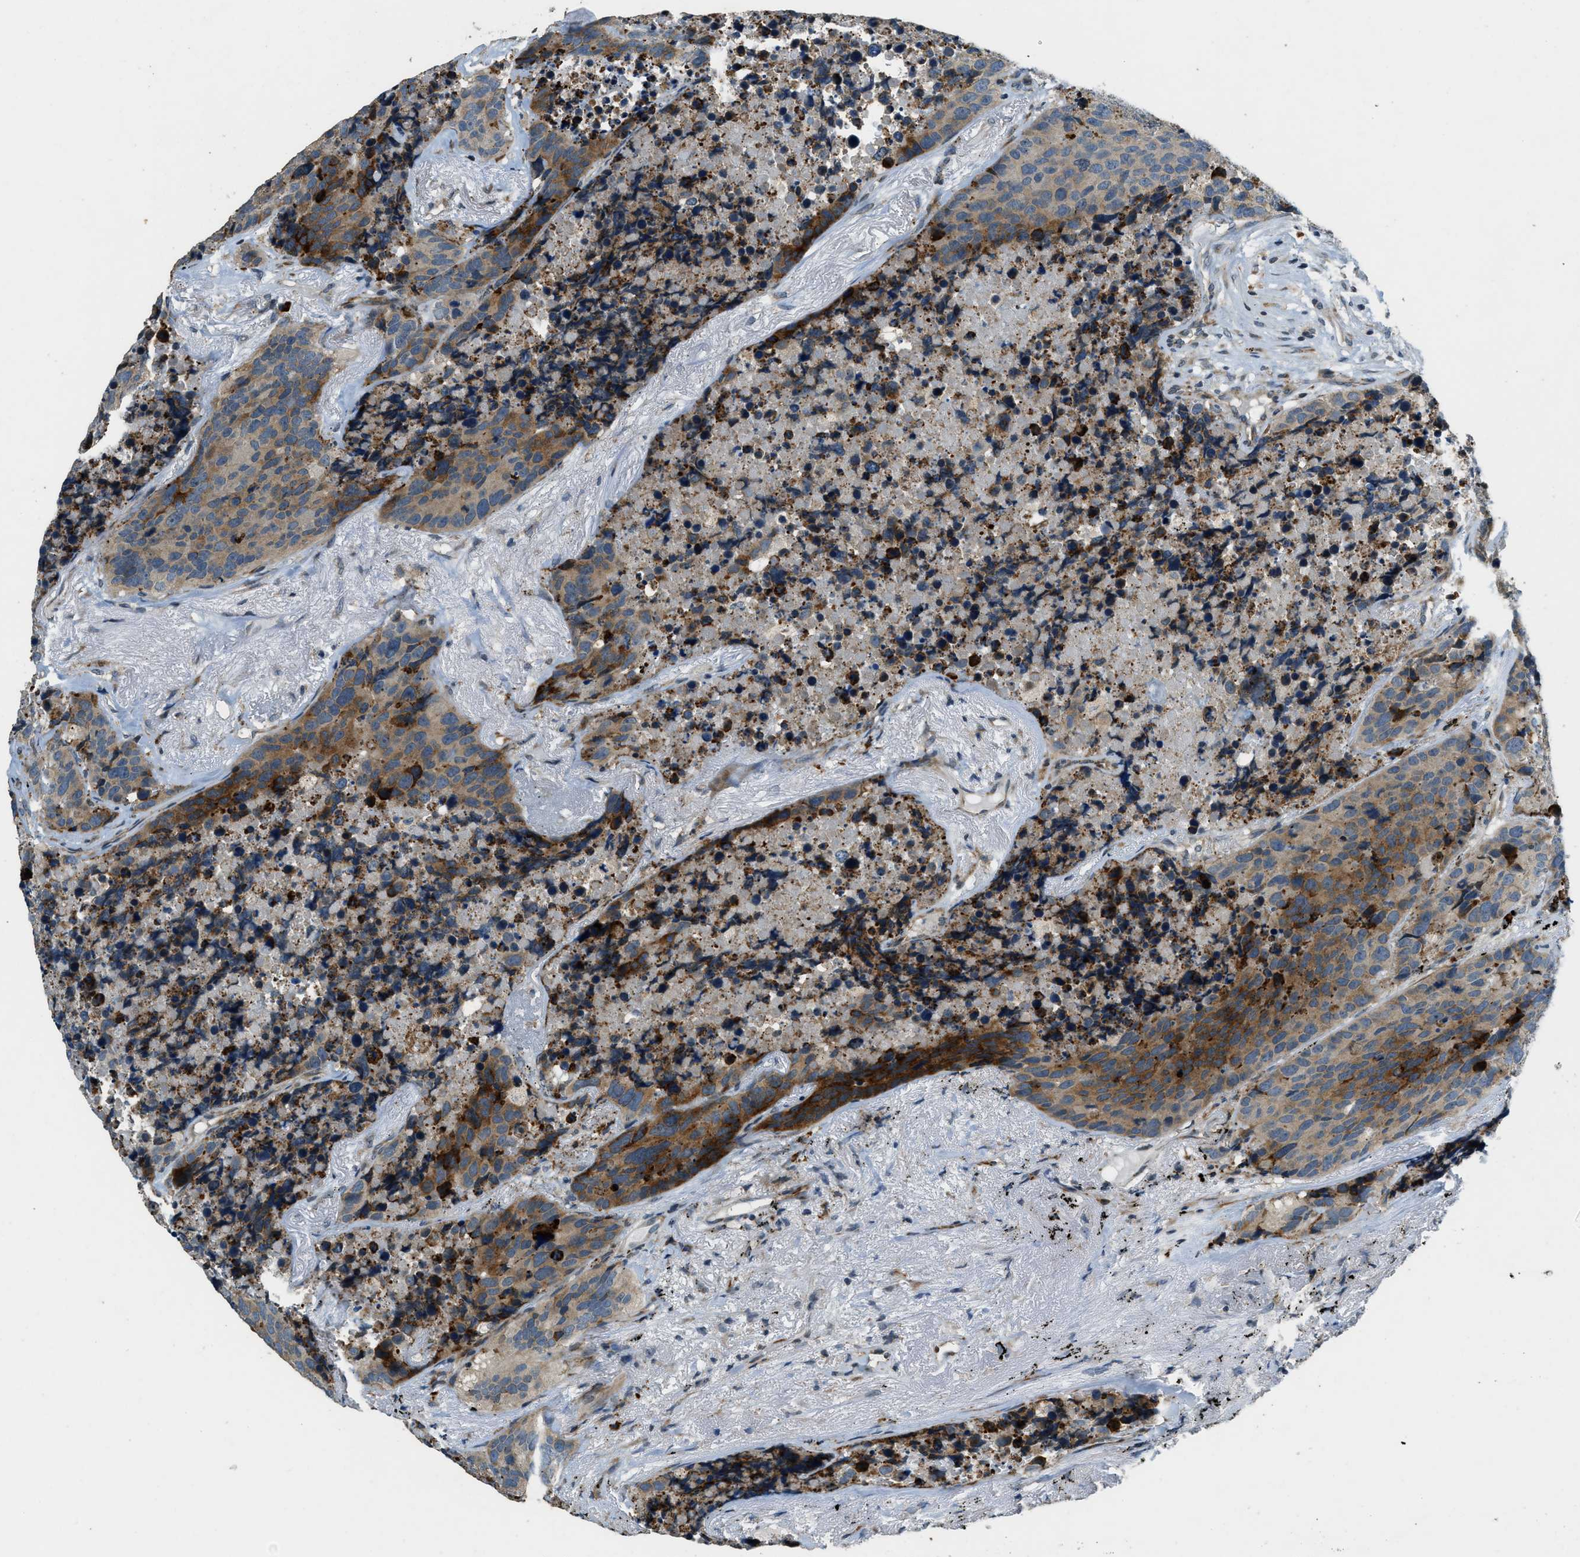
{"staining": {"intensity": "strong", "quantity": "25%-75%", "location": "cytoplasmic/membranous"}, "tissue": "carcinoid", "cell_type": "Tumor cells", "image_type": "cancer", "snomed": [{"axis": "morphology", "description": "Carcinoid, malignant, NOS"}, {"axis": "topography", "description": "Lung"}], "caption": "The image displays staining of malignant carcinoid, revealing strong cytoplasmic/membranous protein staining (brown color) within tumor cells.", "gene": "HERC2", "patient": {"sex": "male", "age": 60}}